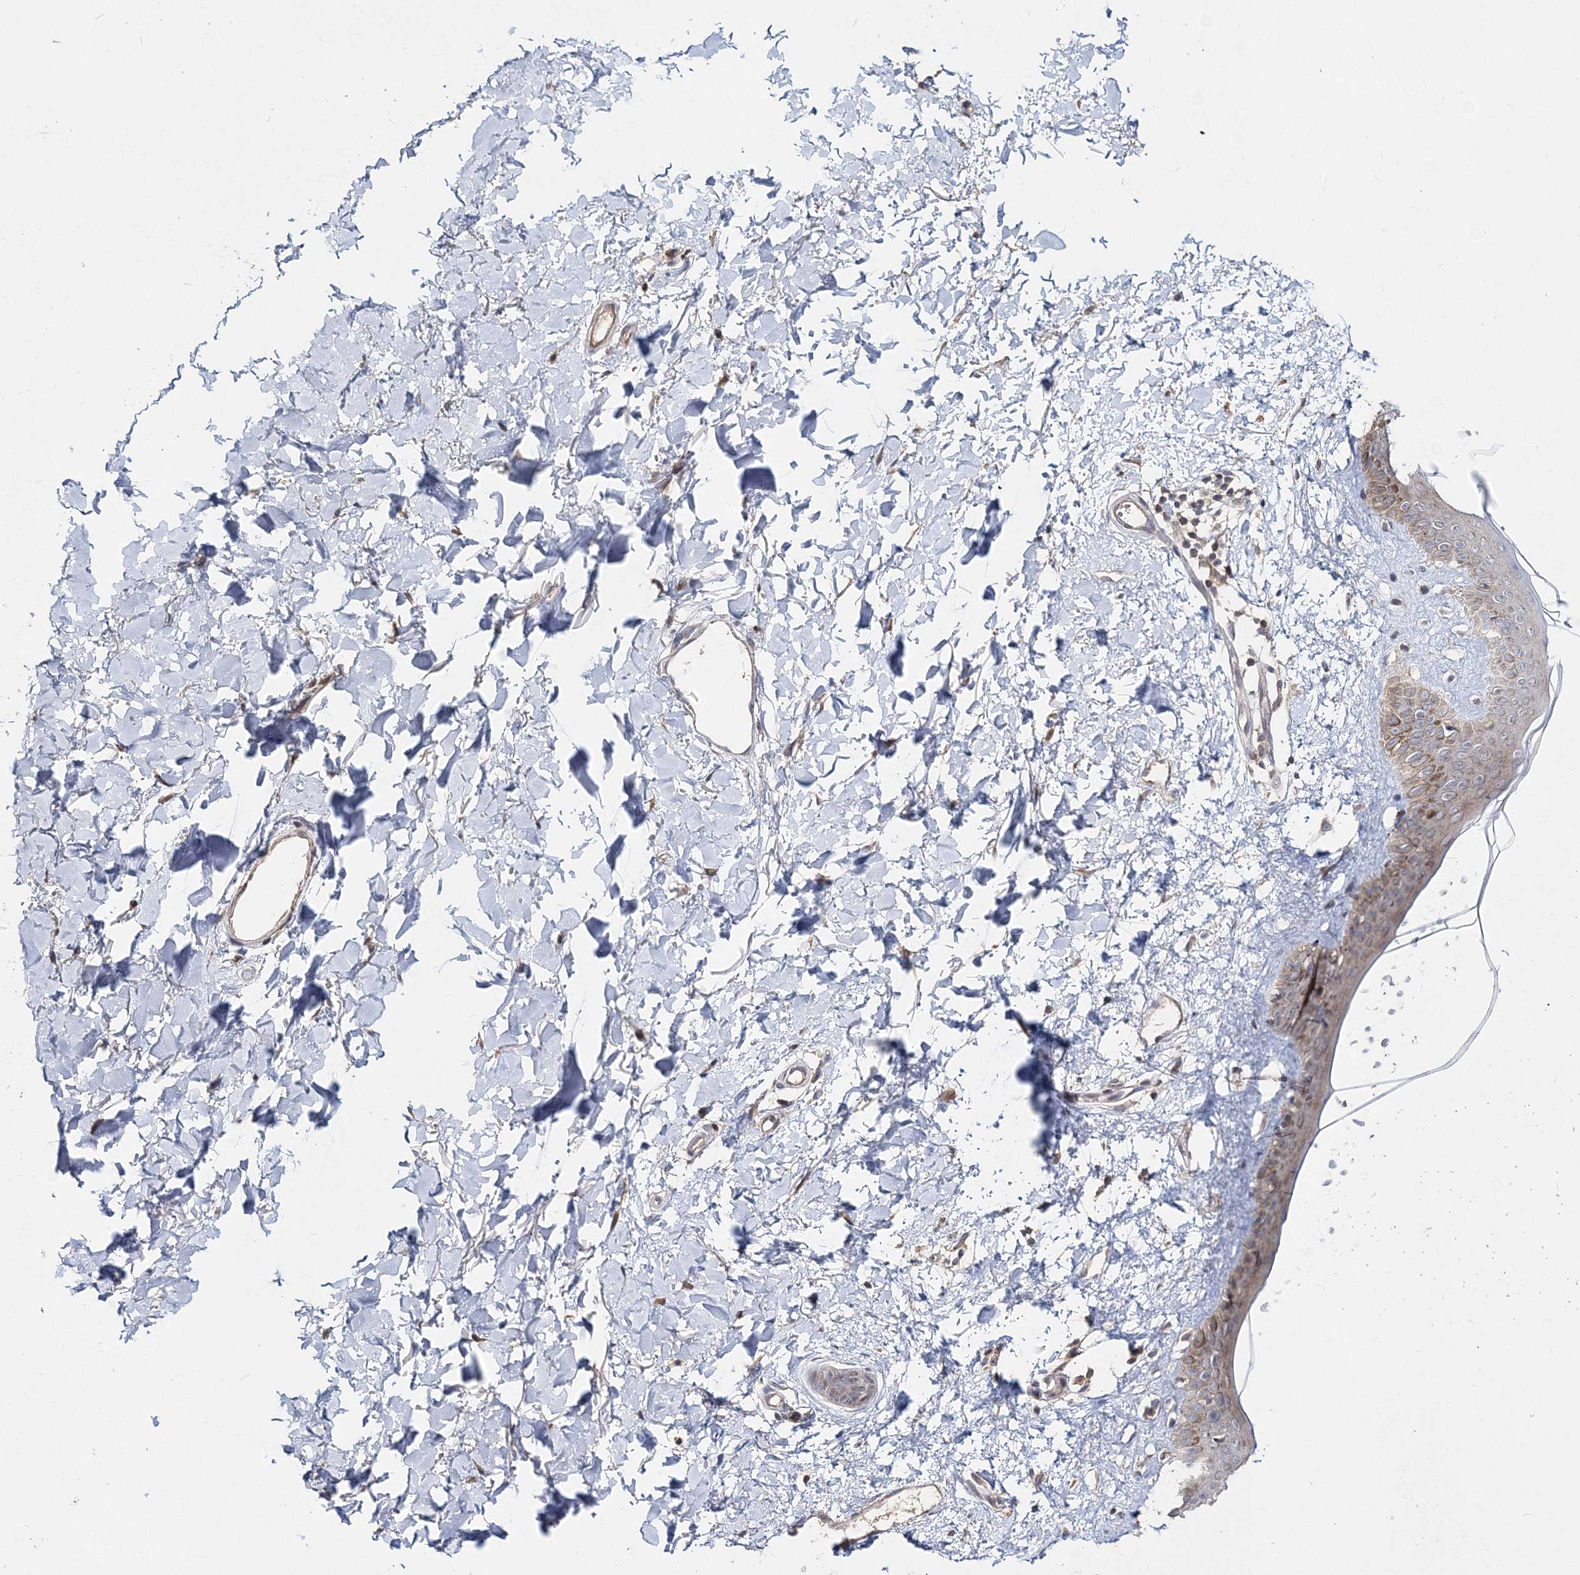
{"staining": {"intensity": "weak", "quantity": "25%-75%", "location": "cytoplasmic/membranous"}, "tissue": "skin", "cell_type": "Fibroblasts", "image_type": "normal", "snomed": [{"axis": "morphology", "description": "Normal tissue, NOS"}, {"axis": "topography", "description": "Skin"}], "caption": "This photomicrograph reveals immunohistochemistry (IHC) staining of benign human skin, with low weak cytoplasmic/membranous expression in about 25%-75% of fibroblasts.", "gene": "GJB5", "patient": {"sex": "female", "age": 58}}